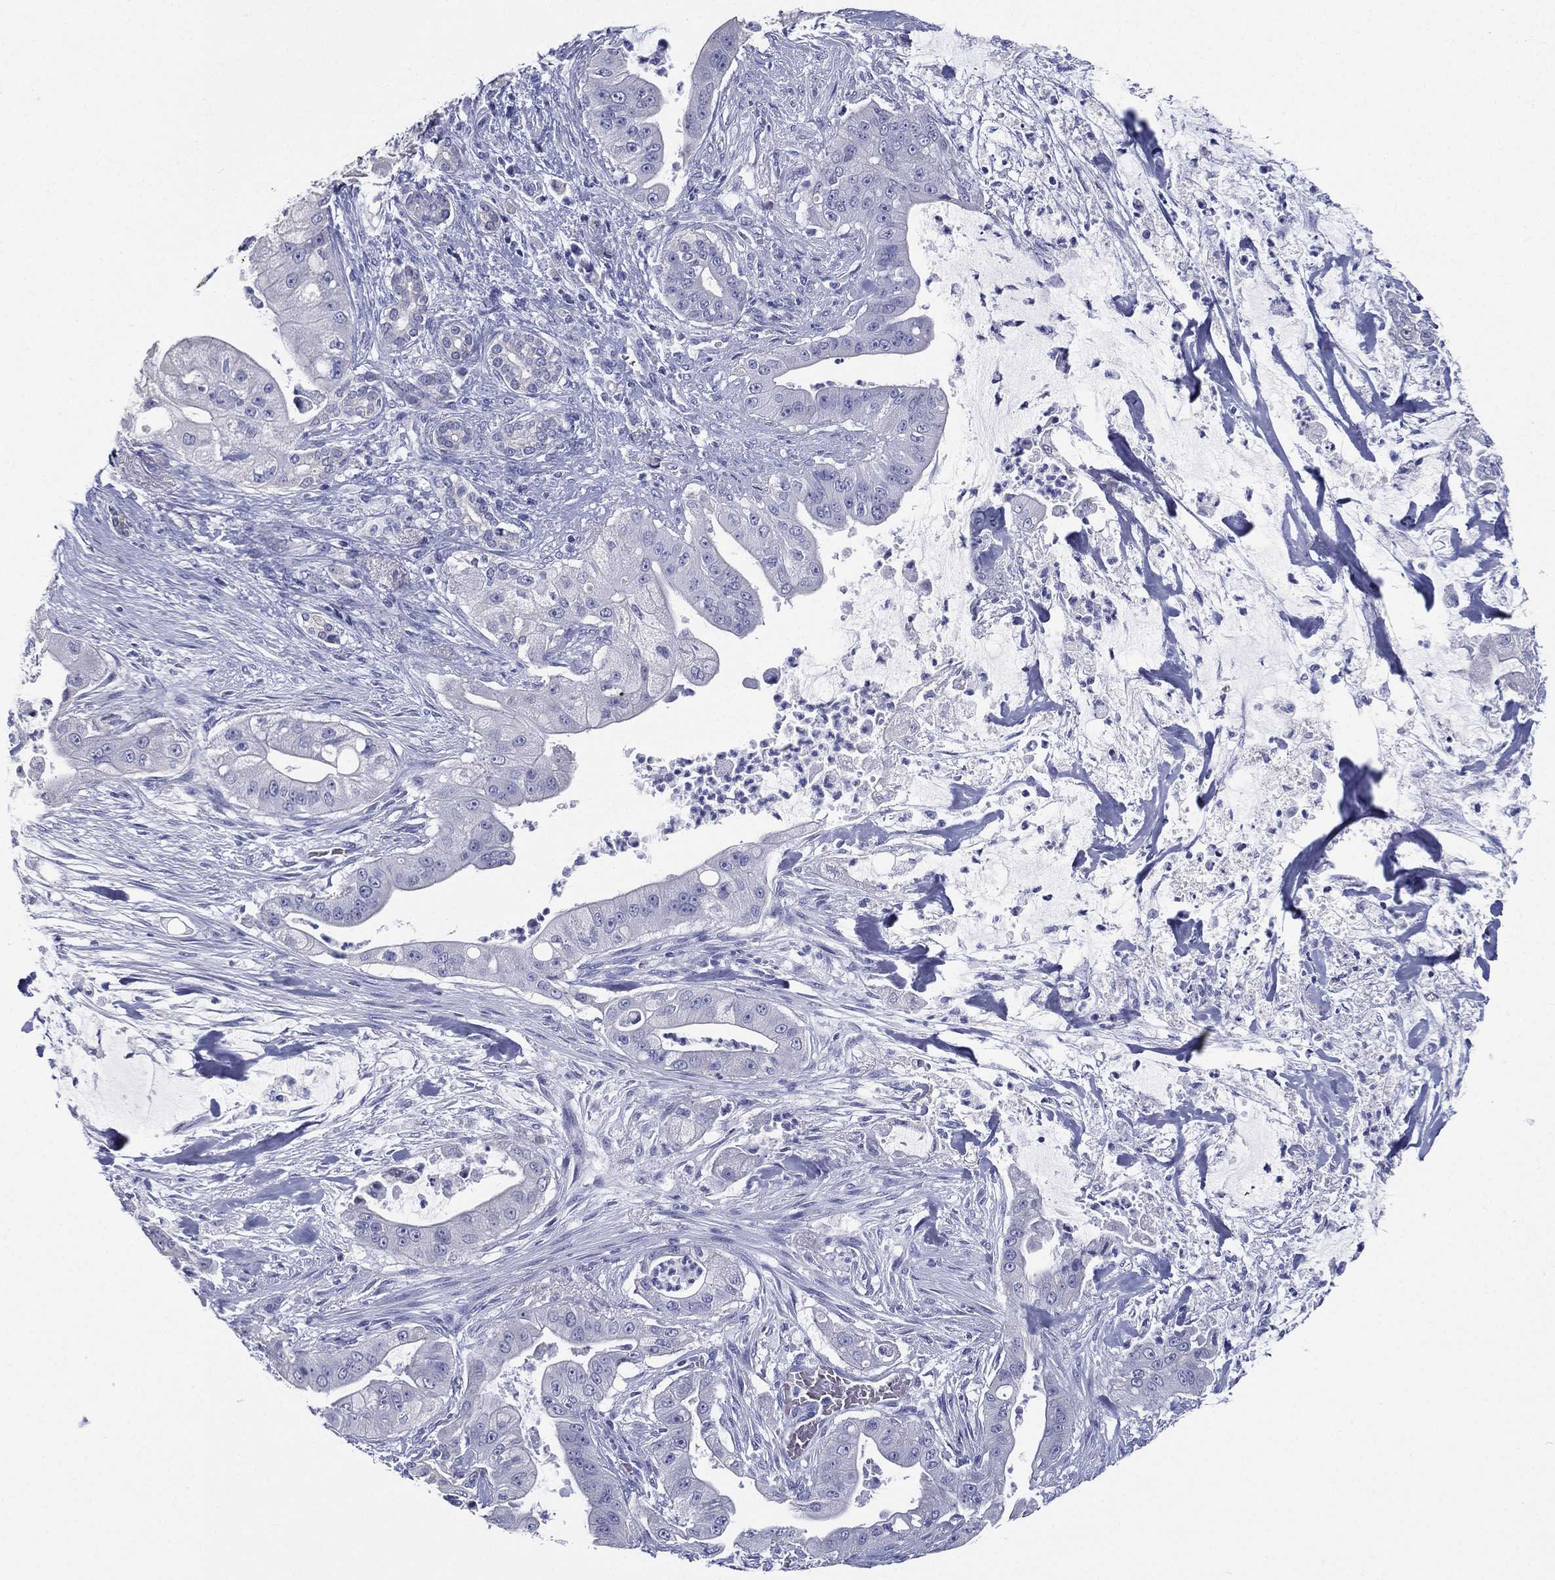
{"staining": {"intensity": "negative", "quantity": "none", "location": "none"}, "tissue": "pancreatic cancer", "cell_type": "Tumor cells", "image_type": "cancer", "snomed": [{"axis": "morphology", "description": "Normal tissue, NOS"}, {"axis": "morphology", "description": "Inflammation, NOS"}, {"axis": "morphology", "description": "Adenocarcinoma, NOS"}, {"axis": "topography", "description": "Pancreas"}], "caption": "Immunohistochemistry (IHC) micrograph of neoplastic tissue: human pancreatic cancer stained with DAB (3,3'-diaminobenzidine) shows no significant protein positivity in tumor cells.", "gene": "RSPH4A", "patient": {"sex": "male", "age": 57}}